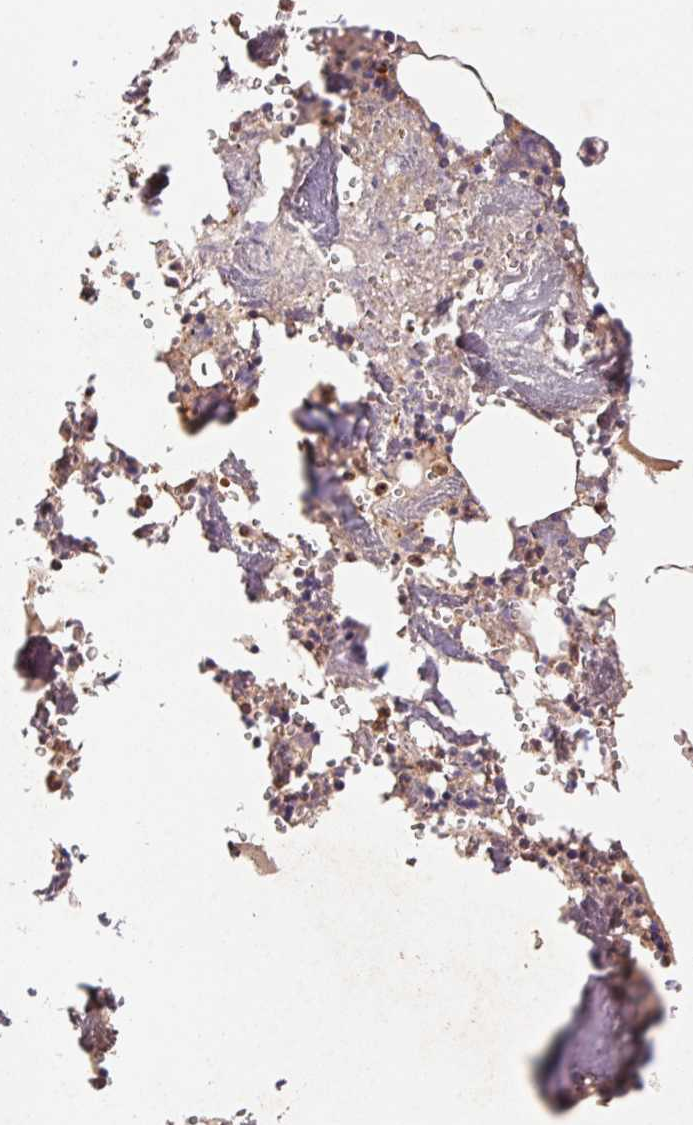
{"staining": {"intensity": "moderate", "quantity": "25%-75%", "location": "cytoplasmic/membranous"}, "tissue": "bone marrow", "cell_type": "Hematopoietic cells", "image_type": "normal", "snomed": [{"axis": "morphology", "description": "Normal tissue, NOS"}, {"axis": "topography", "description": "Bone marrow"}], "caption": "Immunohistochemistry photomicrograph of normal human bone marrow stained for a protein (brown), which exhibits medium levels of moderate cytoplasmic/membranous expression in about 25%-75% of hematopoietic cells.", "gene": "ATG10", "patient": {"sex": "male", "age": 54}}